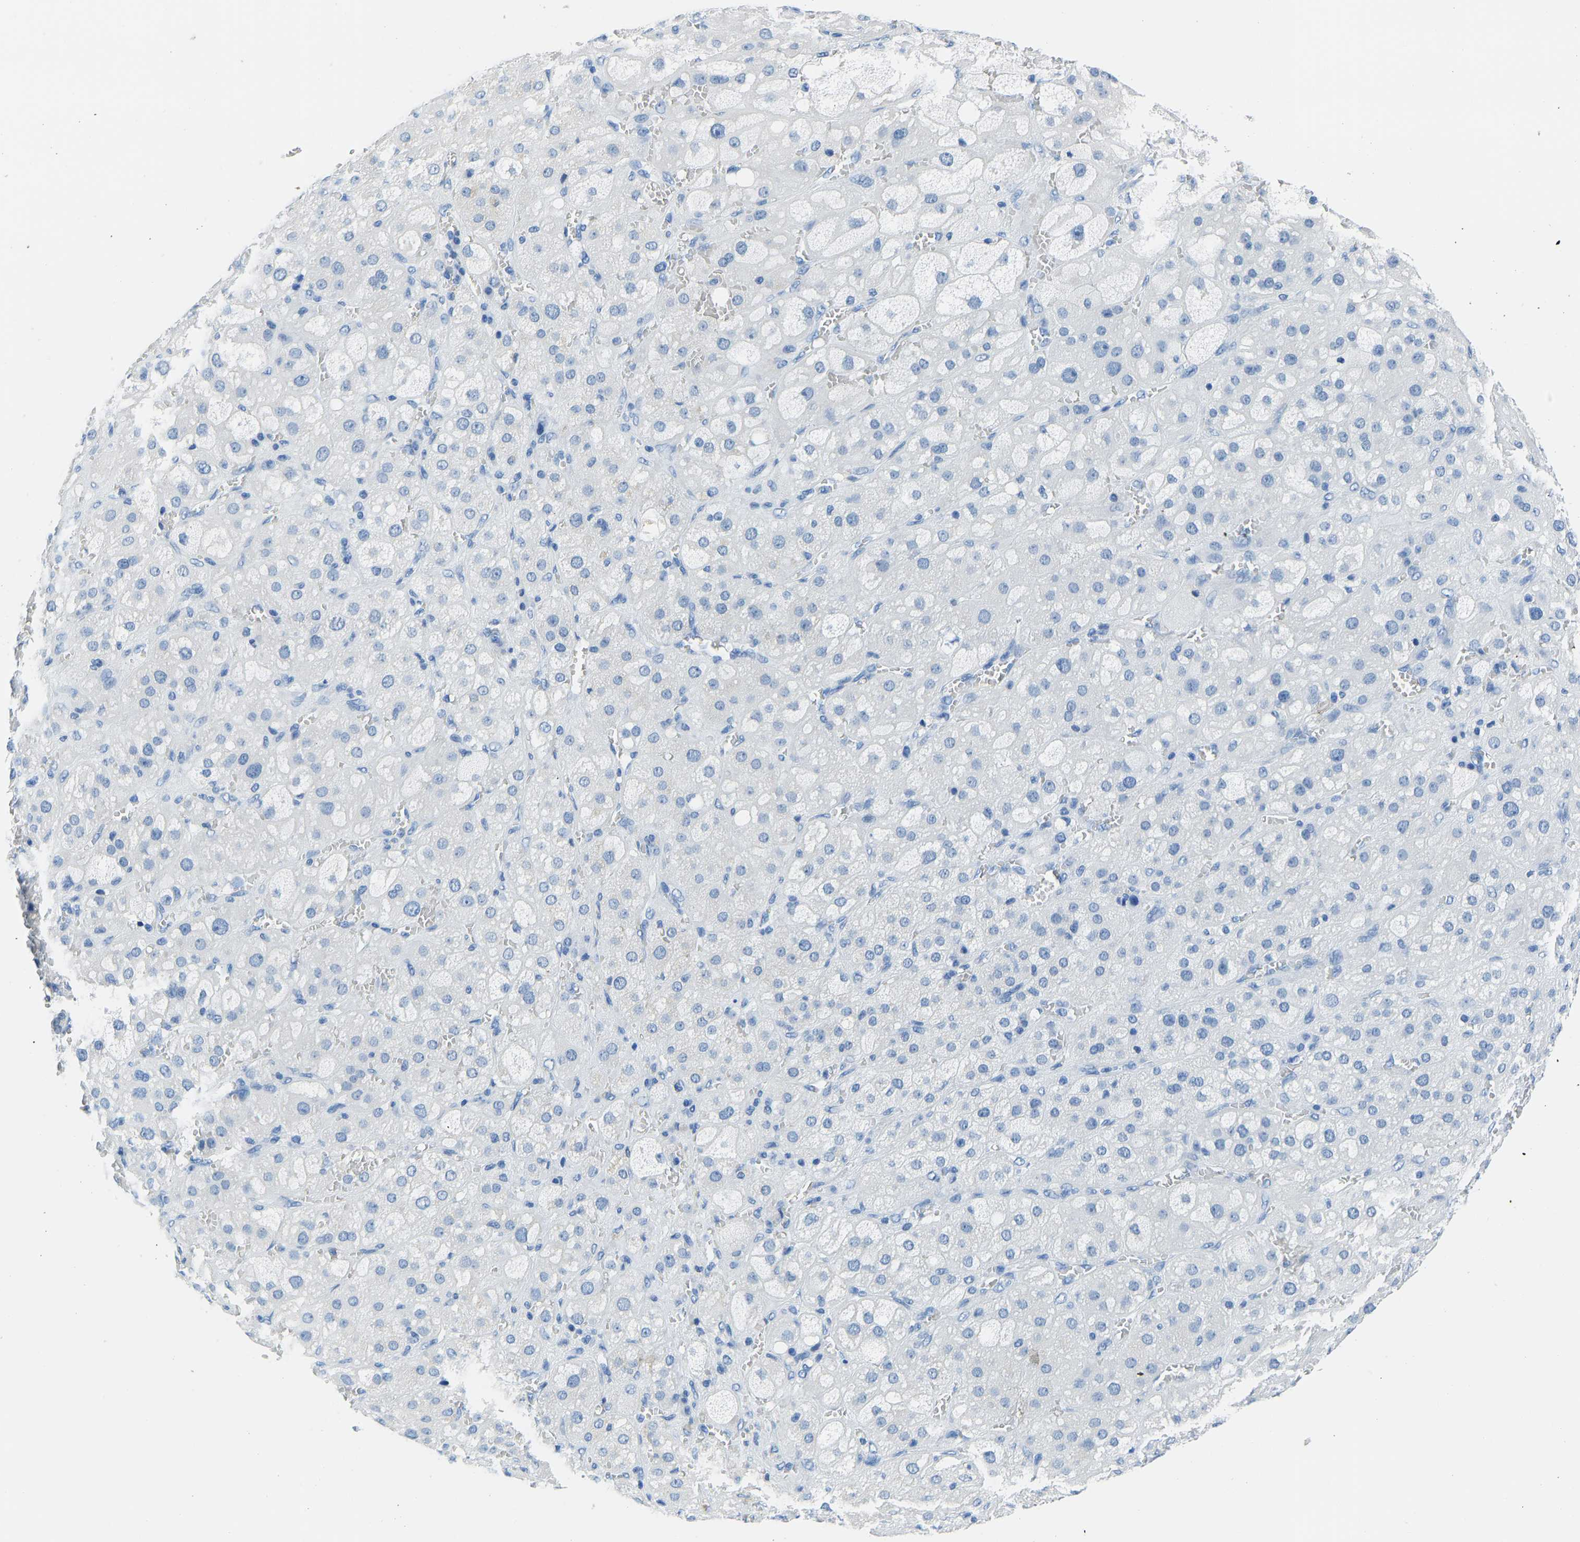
{"staining": {"intensity": "negative", "quantity": "none", "location": "none"}, "tissue": "adrenal gland", "cell_type": "Glandular cells", "image_type": "normal", "snomed": [{"axis": "morphology", "description": "Normal tissue, NOS"}, {"axis": "topography", "description": "Adrenal gland"}], "caption": "Immunohistochemistry photomicrograph of normal adrenal gland: adrenal gland stained with DAB (3,3'-diaminobenzidine) displays no significant protein expression in glandular cells. The staining was performed using DAB to visualize the protein expression in brown, while the nuclei were stained in blue with hematoxylin (Magnification: 20x).", "gene": "SERPINB3", "patient": {"sex": "female", "age": 47}}